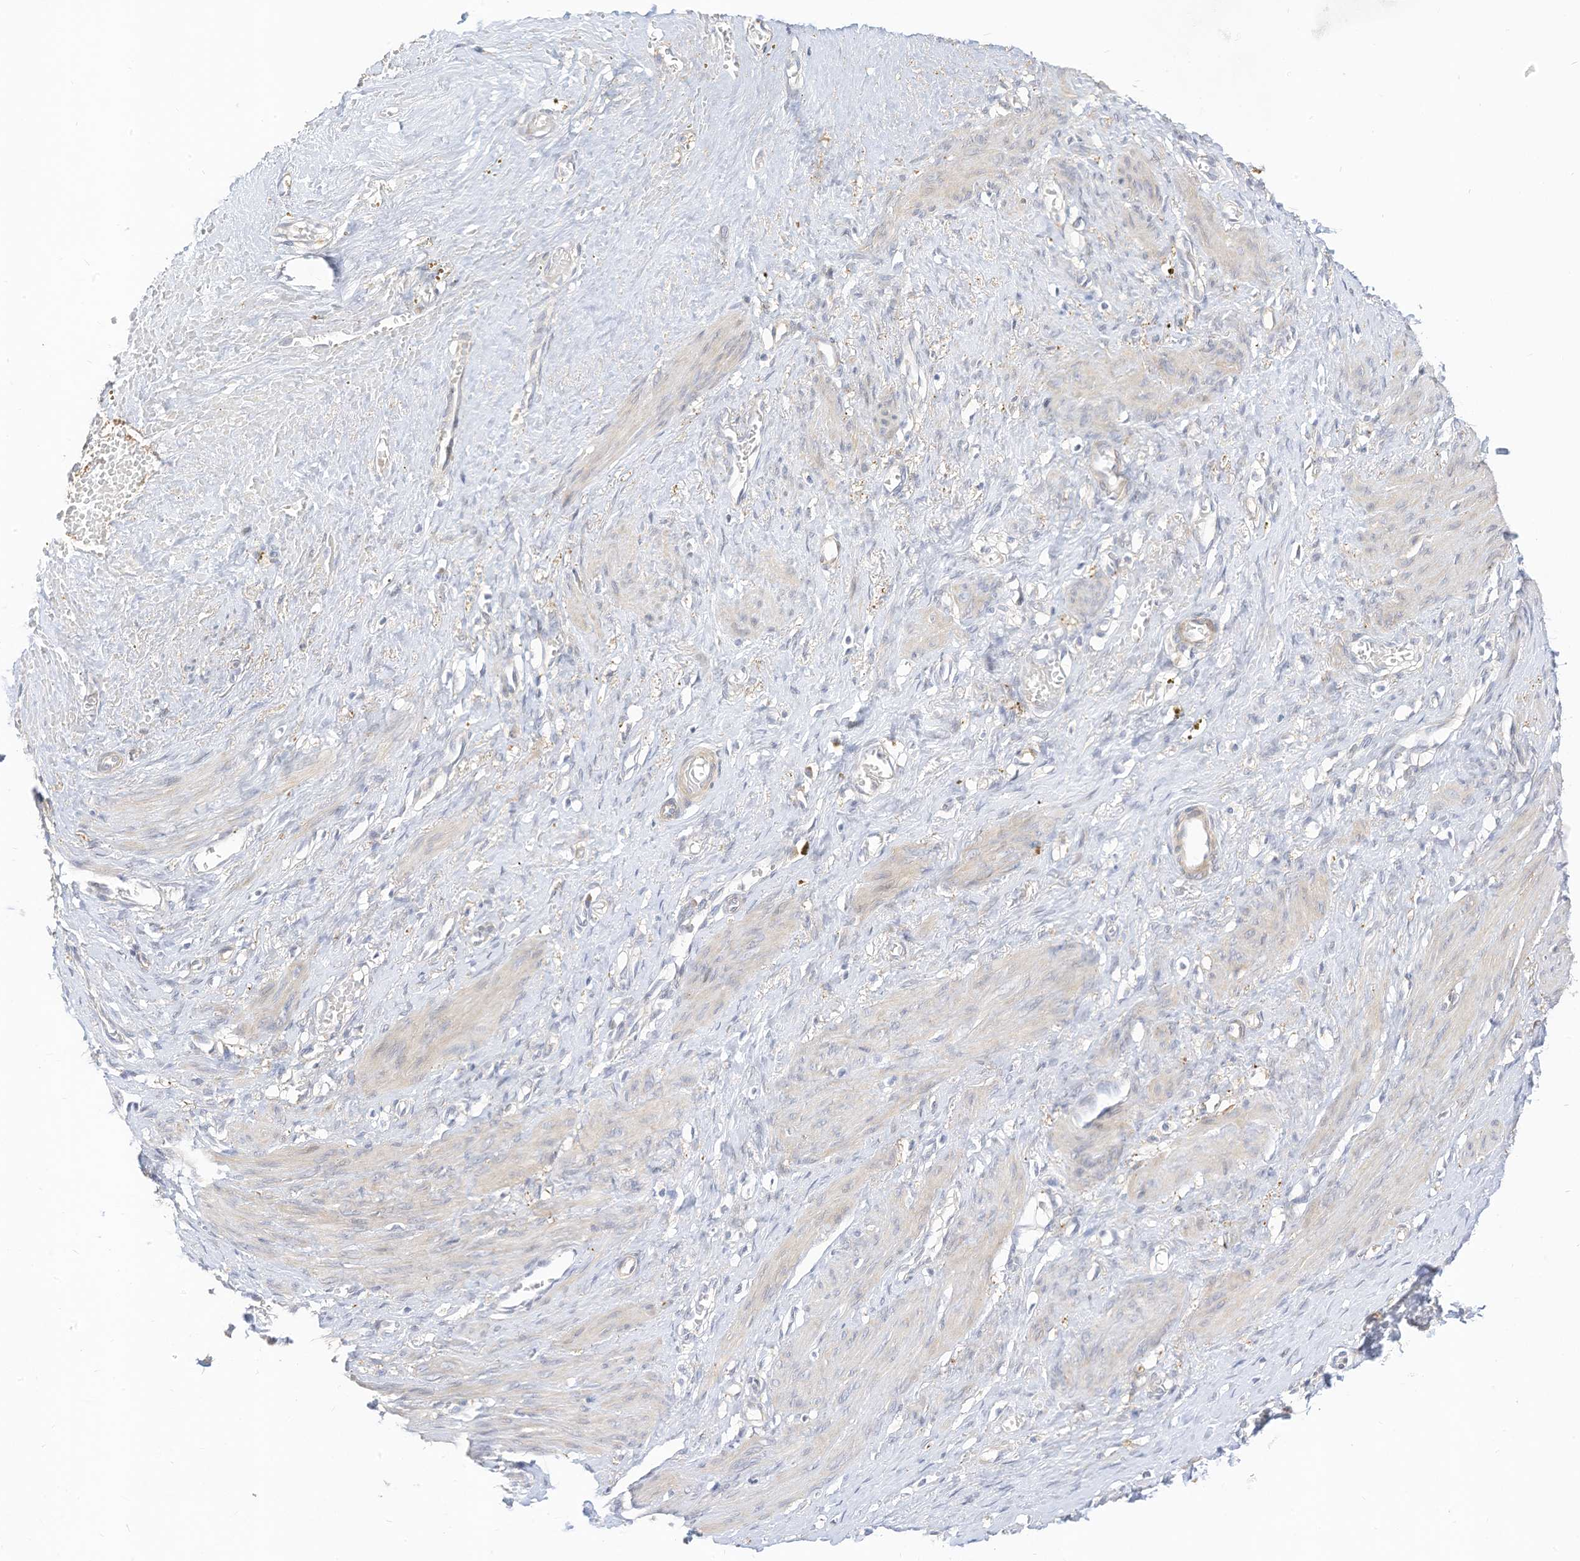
{"staining": {"intensity": "negative", "quantity": "none", "location": "none"}, "tissue": "smooth muscle", "cell_type": "Smooth muscle cells", "image_type": "normal", "snomed": [{"axis": "morphology", "description": "Normal tissue, NOS"}, {"axis": "topography", "description": "Endometrium"}], "caption": "DAB immunohistochemical staining of unremarkable smooth muscle displays no significant expression in smooth muscle cells.", "gene": "ATP13A1", "patient": {"sex": "female", "age": 33}}